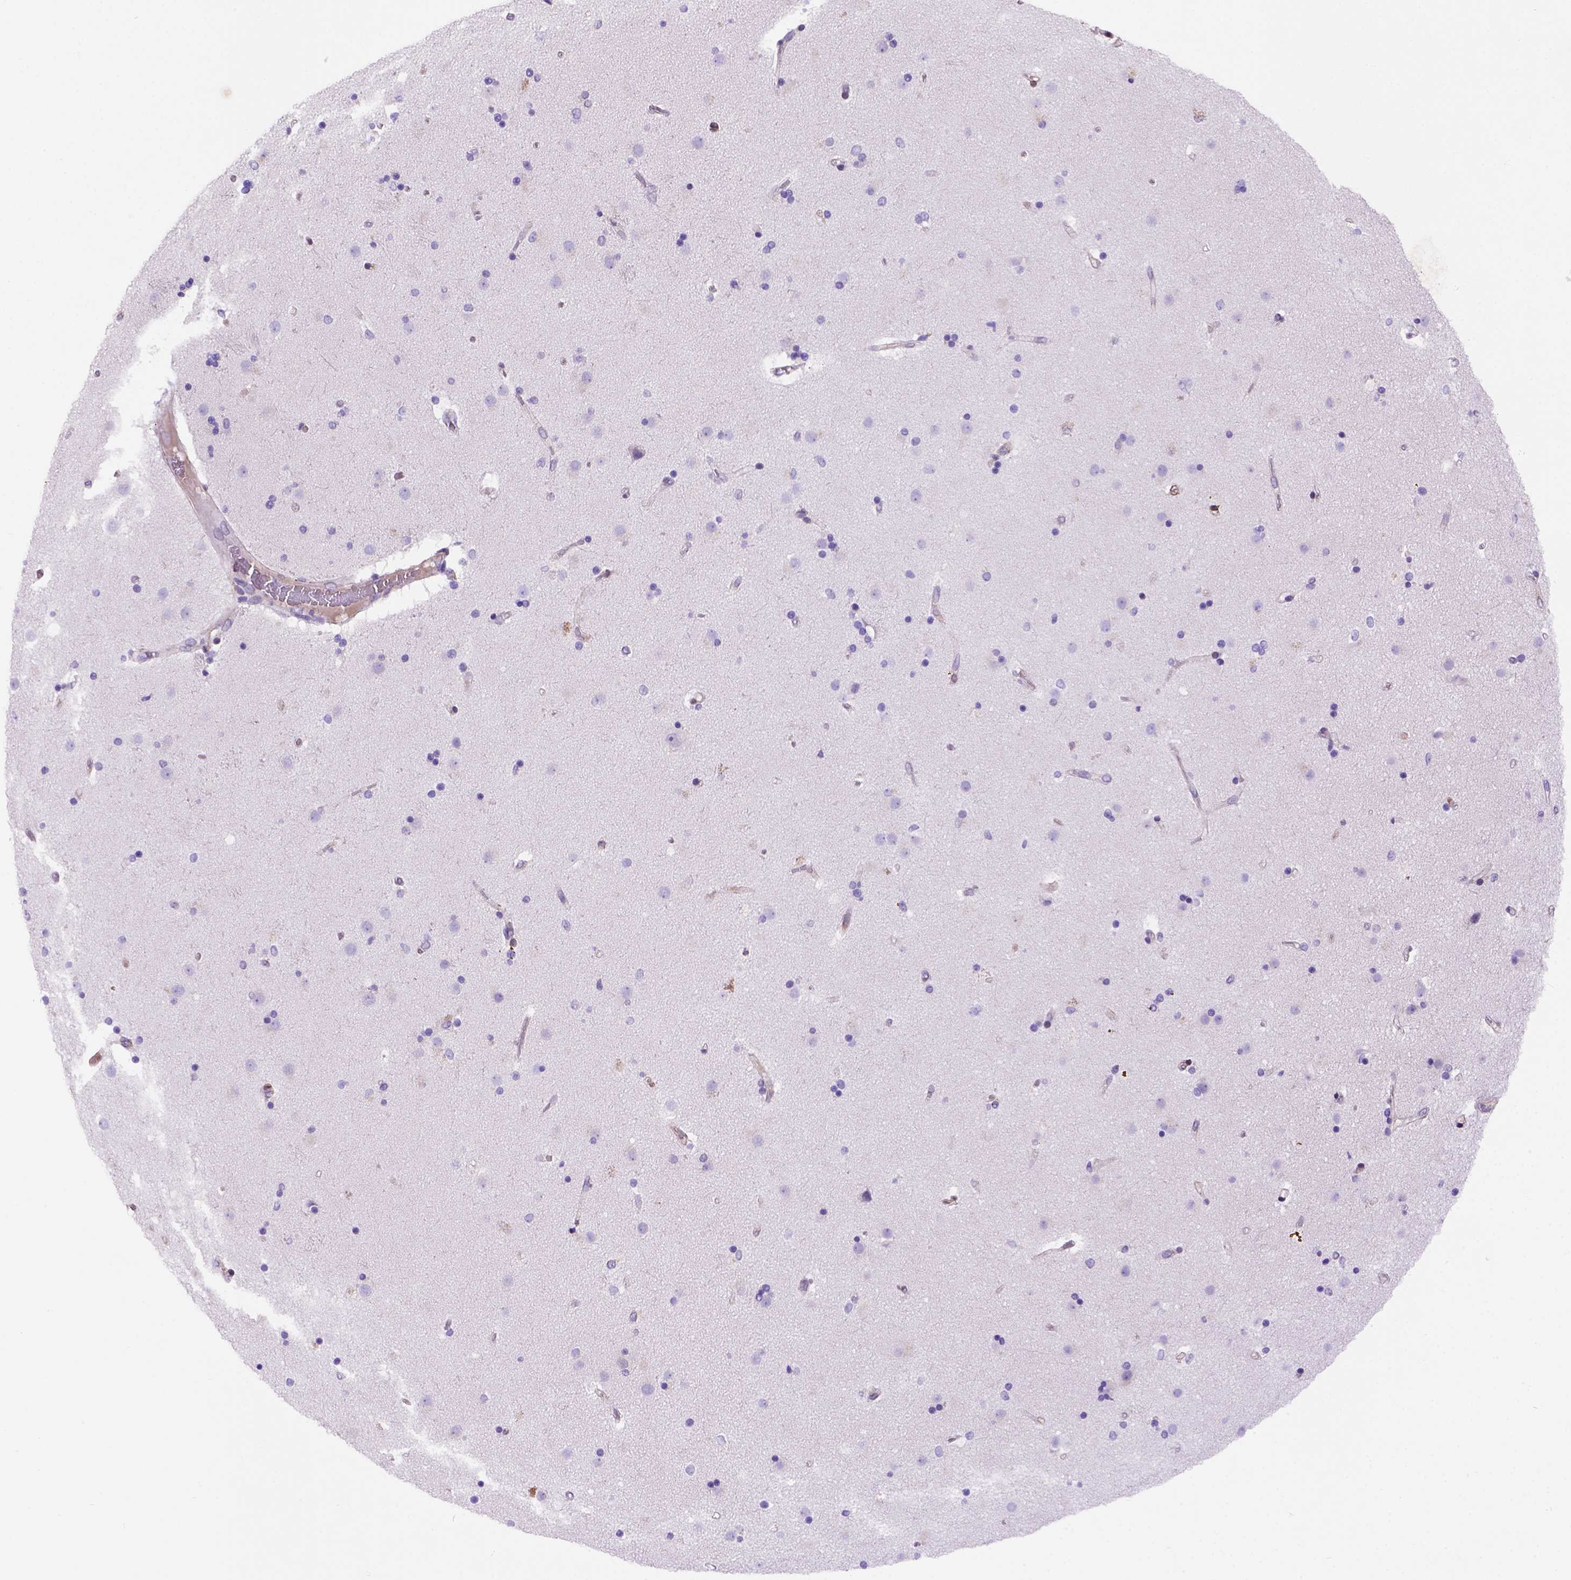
{"staining": {"intensity": "negative", "quantity": "none", "location": "none"}, "tissue": "caudate", "cell_type": "Glial cells", "image_type": "normal", "snomed": [{"axis": "morphology", "description": "Normal tissue, NOS"}, {"axis": "topography", "description": "Lateral ventricle wall"}], "caption": "DAB immunohistochemical staining of benign human caudate displays no significant expression in glial cells.", "gene": "FAM81B", "patient": {"sex": "female", "age": 71}}